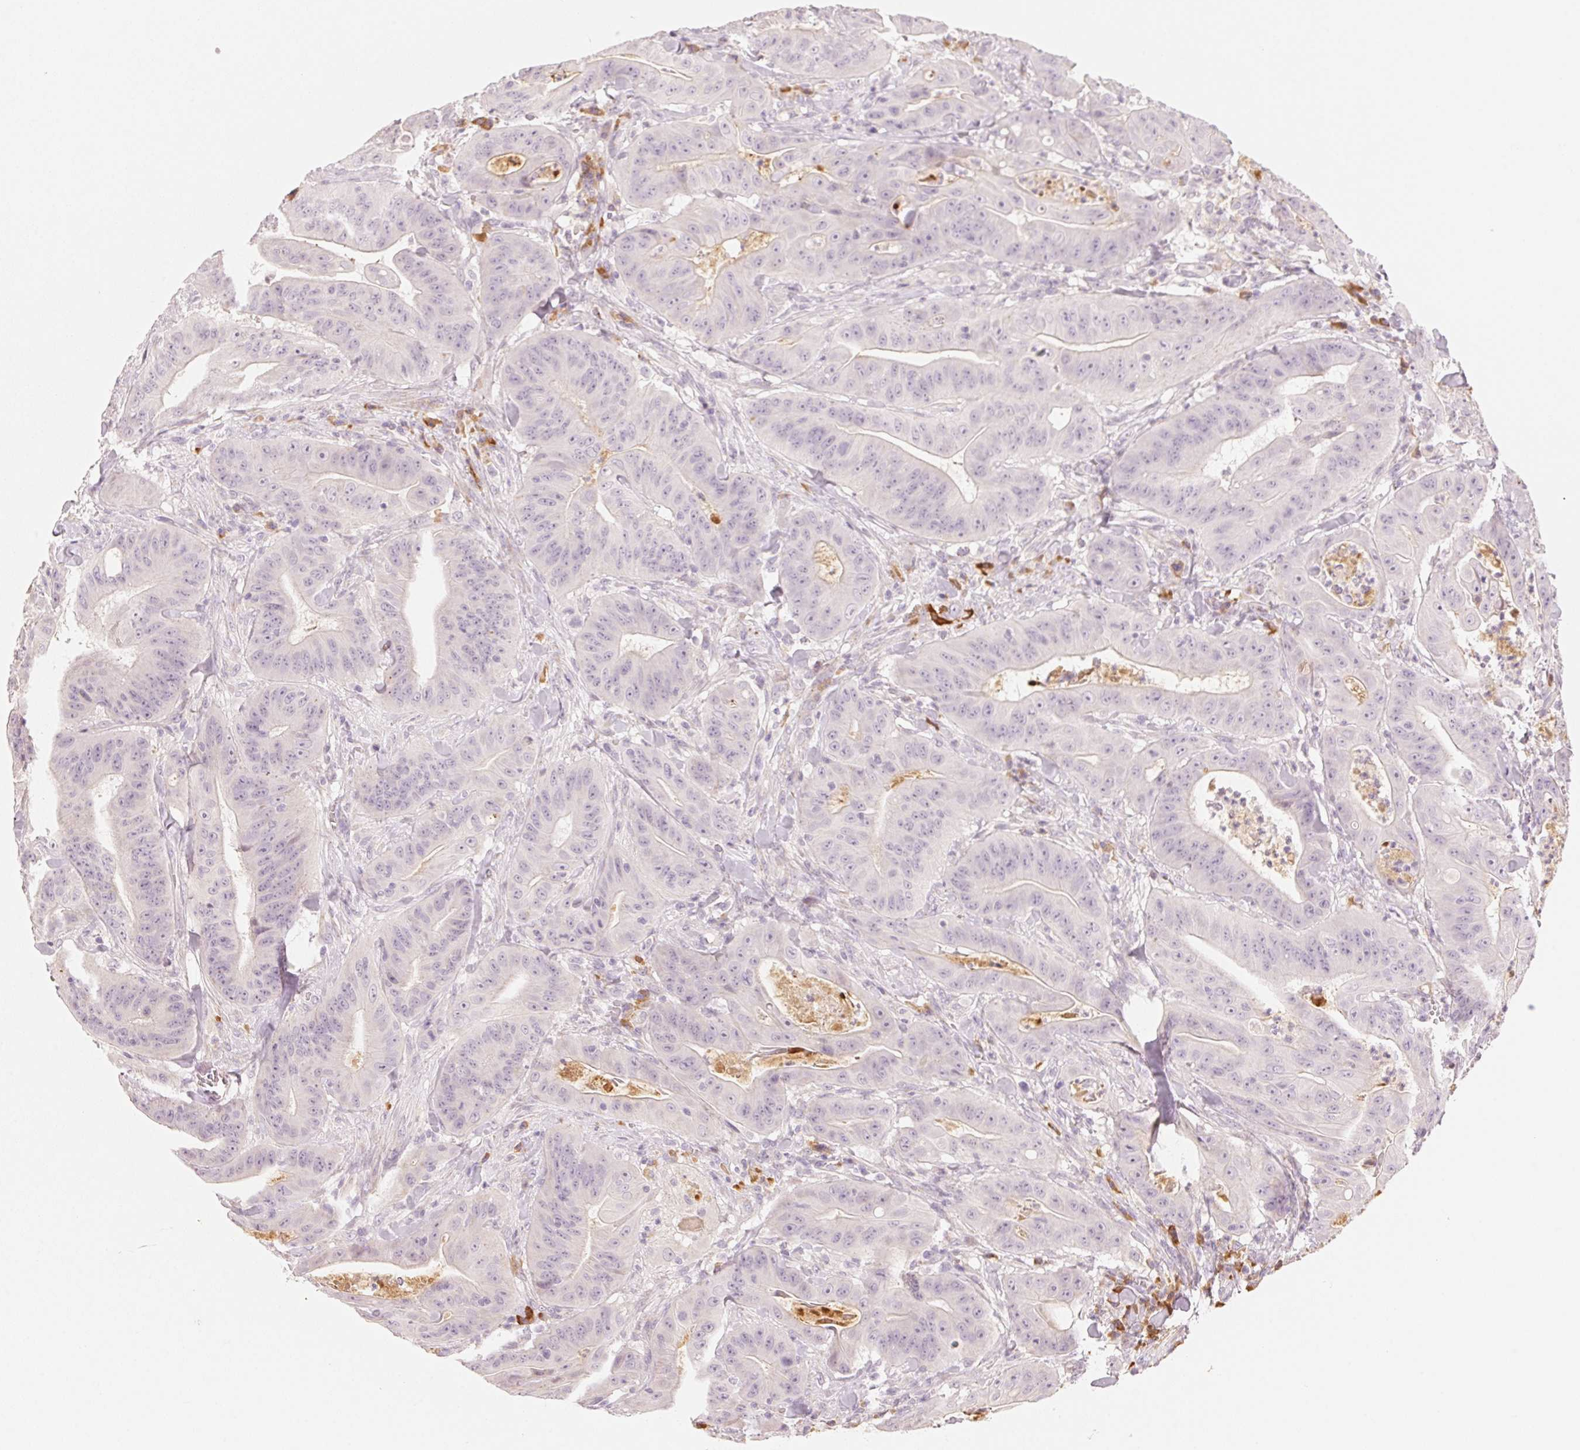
{"staining": {"intensity": "negative", "quantity": "none", "location": "none"}, "tissue": "colorectal cancer", "cell_type": "Tumor cells", "image_type": "cancer", "snomed": [{"axis": "morphology", "description": "Adenocarcinoma, NOS"}, {"axis": "topography", "description": "Colon"}], "caption": "Adenocarcinoma (colorectal) stained for a protein using immunohistochemistry exhibits no staining tumor cells.", "gene": "RMDN2", "patient": {"sex": "male", "age": 33}}